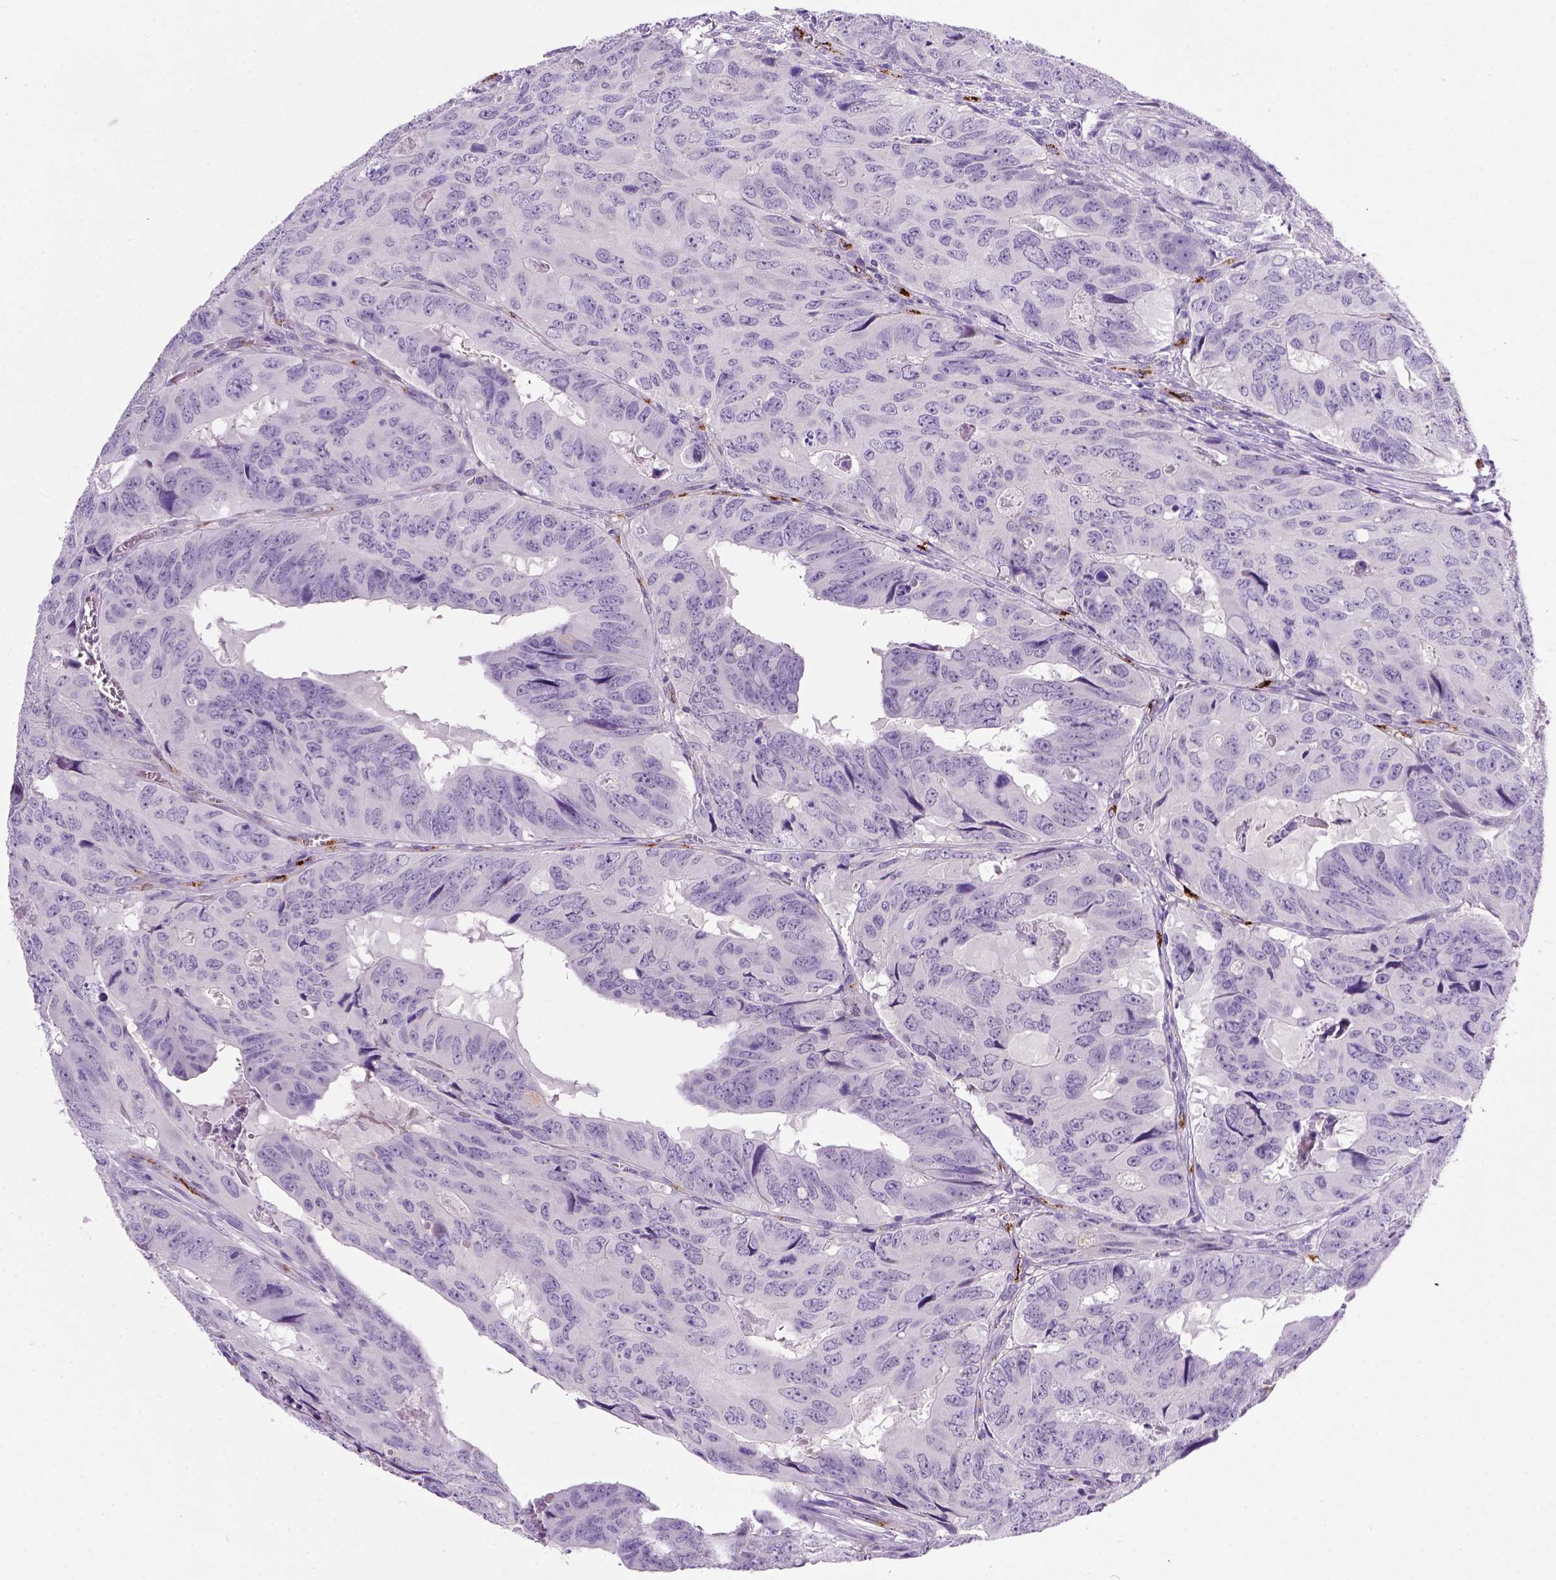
{"staining": {"intensity": "negative", "quantity": "none", "location": "none"}, "tissue": "colorectal cancer", "cell_type": "Tumor cells", "image_type": "cancer", "snomed": [{"axis": "morphology", "description": "Adenocarcinoma, NOS"}, {"axis": "topography", "description": "Colon"}], "caption": "Photomicrograph shows no significant protein expression in tumor cells of colorectal adenocarcinoma.", "gene": "VWF", "patient": {"sex": "male", "age": 79}}